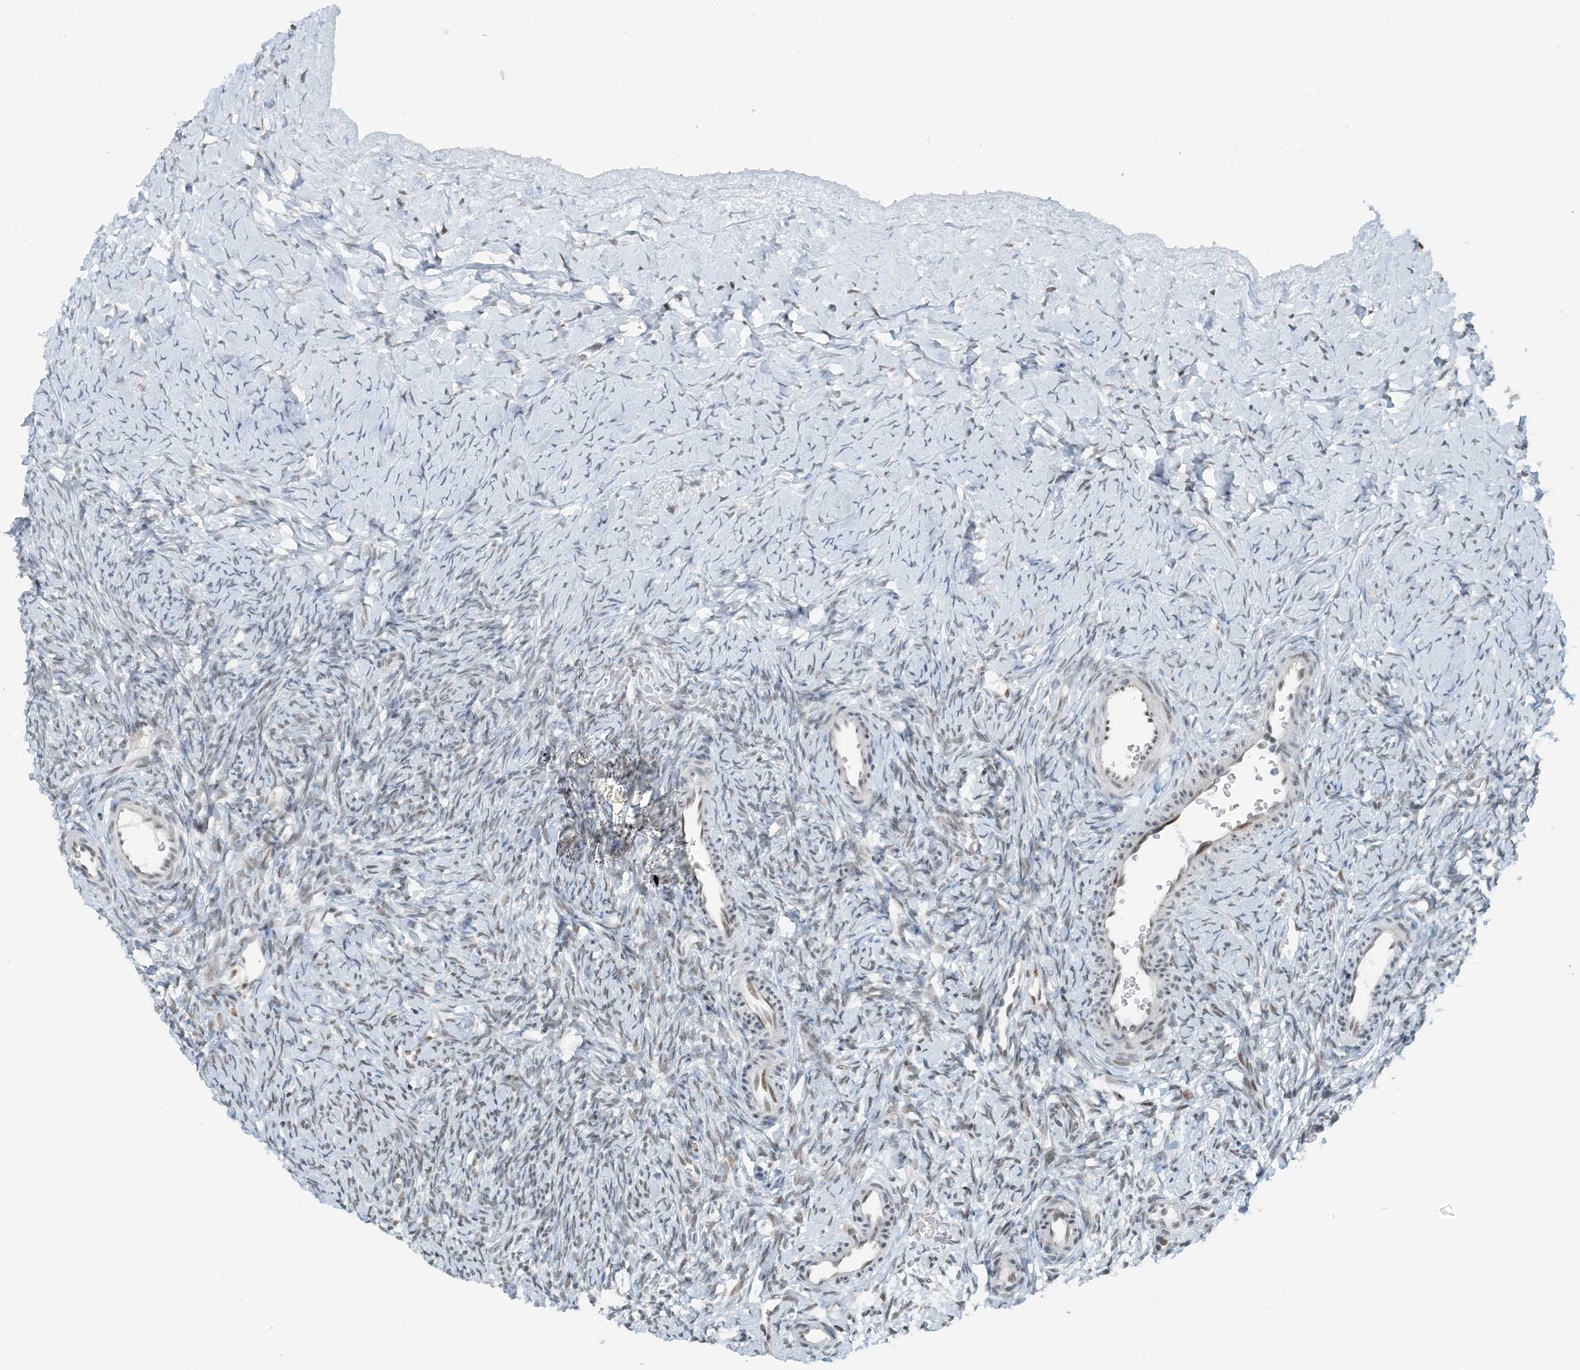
{"staining": {"intensity": "weak", "quantity": "25%-75%", "location": "nuclear"}, "tissue": "ovary", "cell_type": "Ovarian stroma cells", "image_type": "normal", "snomed": [{"axis": "morphology", "description": "Normal tissue, NOS"}, {"axis": "morphology", "description": "Developmental malformation"}, {"axis": "topography", "description": "Ovary"}], "caption": "Human ovary stained for a protein (brown) shows weak nuclear positive expression in approximately 25%-75% of ovarian stroma cells.", "gene": "ZNF500", "patient": {"sex": "female", "age": 39}}